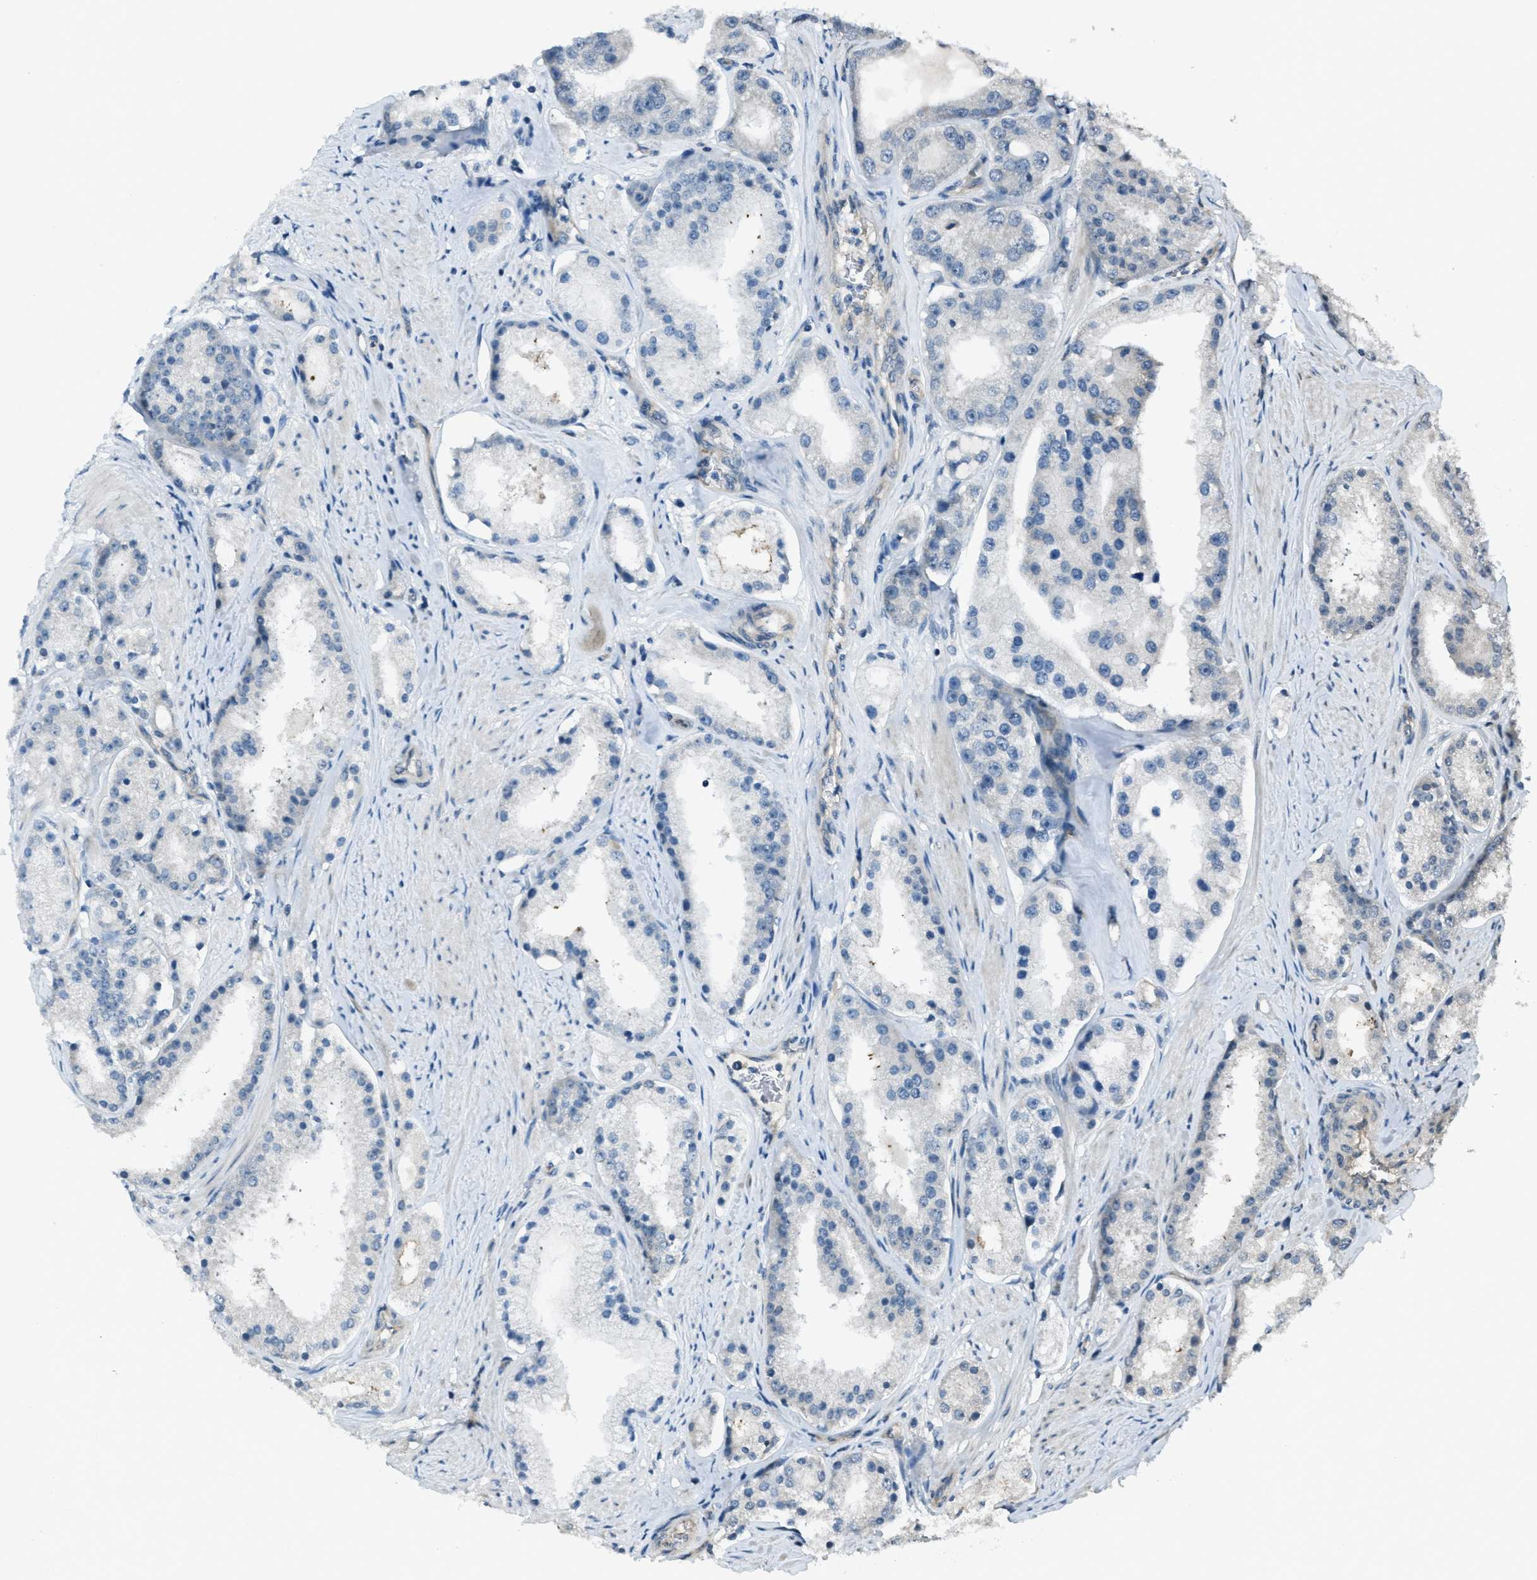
{"staining": {"intensity": "negative", "quantity": "none", "location": "none"}, "tissue": "prostate cancer", "cell_type": "Tumor cells", "image_type": "cancer", "snomed": [{"axis": "morphology", "description": "Adenocarcinoma, Low grade"}, {"axis": "topography", "description": "Prostate"}], "caption": "Tumor cells show no significant positivity in prostate cancer.", "gene": "ASAP2", "patient": {"sex": "male", "age": 63}}